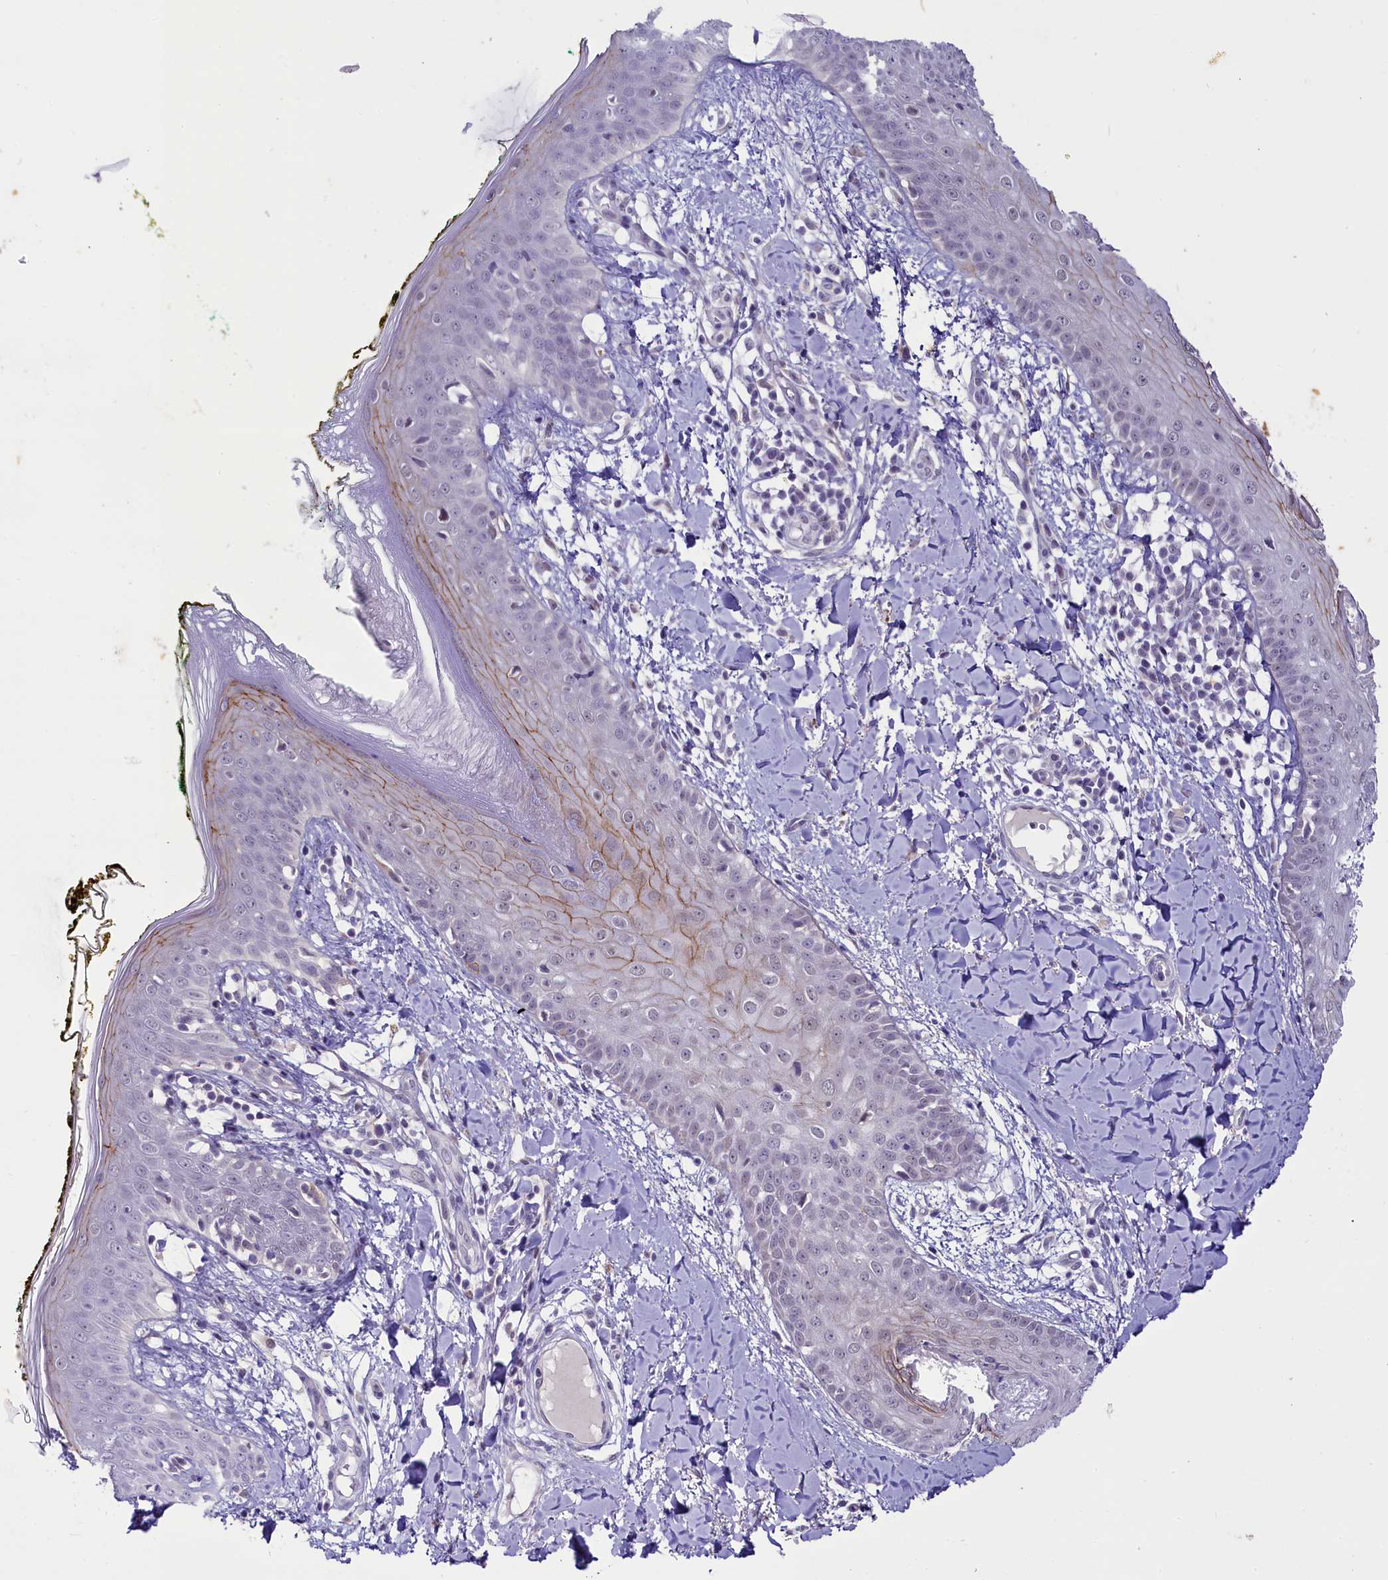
{"staining": {"intensity": "negative", "quantity": "none", "location": "none"}, "tissue": "skin", "cell_type": "Fibroblasts", "image_type": "normal", "snomed": [{"axis": "morphology", "description": "Normal tissue, NOS"}, {"axis": "topography", "description": "Skin"}], "caption": "Human skin stained for a protein using IHC reveals no expression in fibroblasts.", "gene": "OSGEP", "patient": {"sex": "female", "age": 34}}